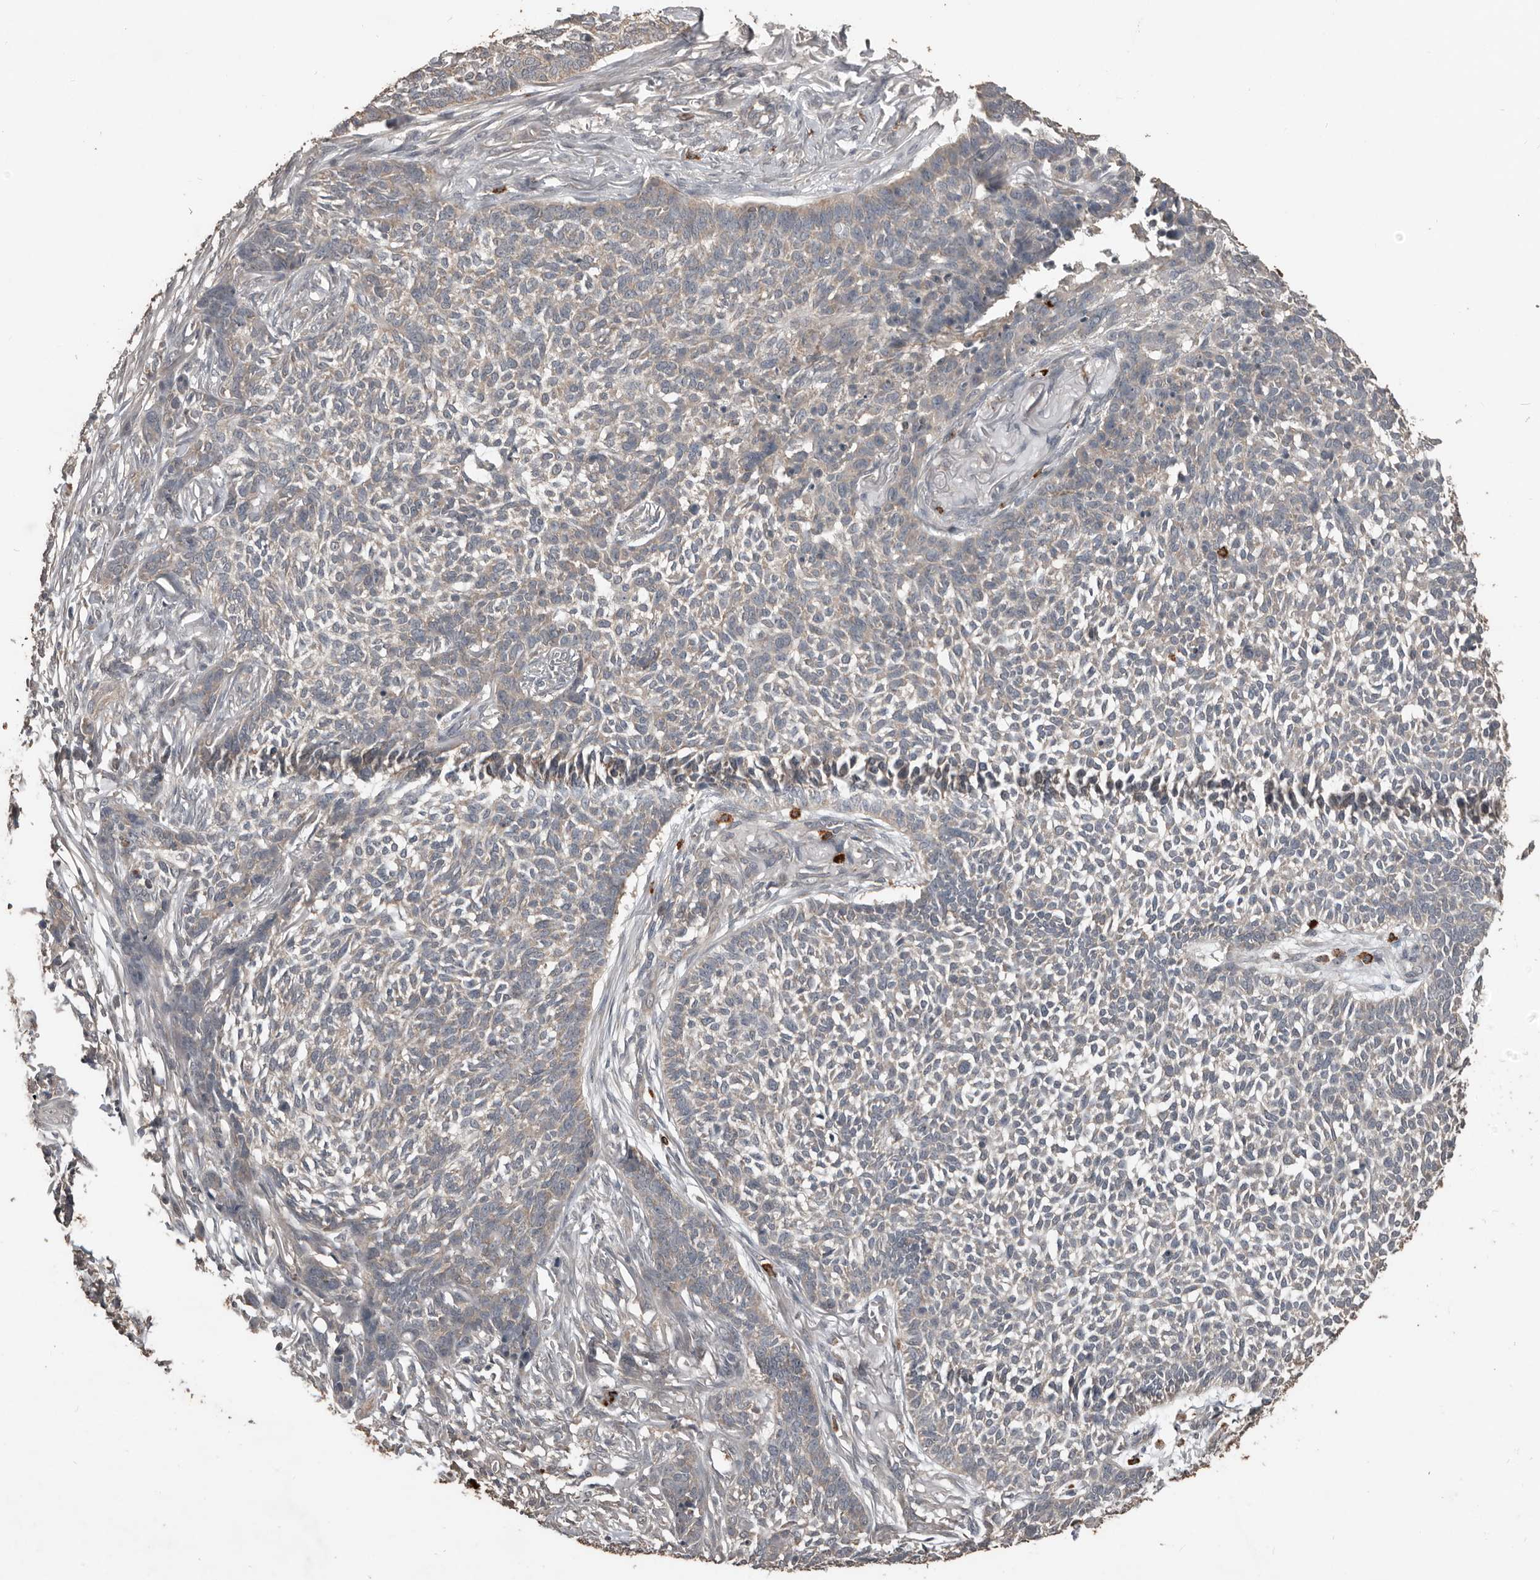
{"staining": {"intensity": "weak", "quantity": "25%-75%", "location": "cytoplasmic/membranous"}, "tissue": "skin cancer", "cell_type": "Tumor cells", "image_type": "cancer", "snomed": [{"axis": "morphology", "description": "Basal cell carcinoma"}, {"axis": "topography", "description": "Skin"}], "caption": "Immunohistochemical staining of human skin cancer (basal cell carcinoma) shows low levels of weak cytoplasmic/membranous staining in about 25%-75% of tumor cells. The staining was performed using DAB (3,3'-diaminobenzidine) to visualize the protein expression in brown, while the nuclei were stained in blue with hematoxylin (Magnification: 20x).", "gene": "BAMBI", "patient": {"sex": "male", "age": 85}}